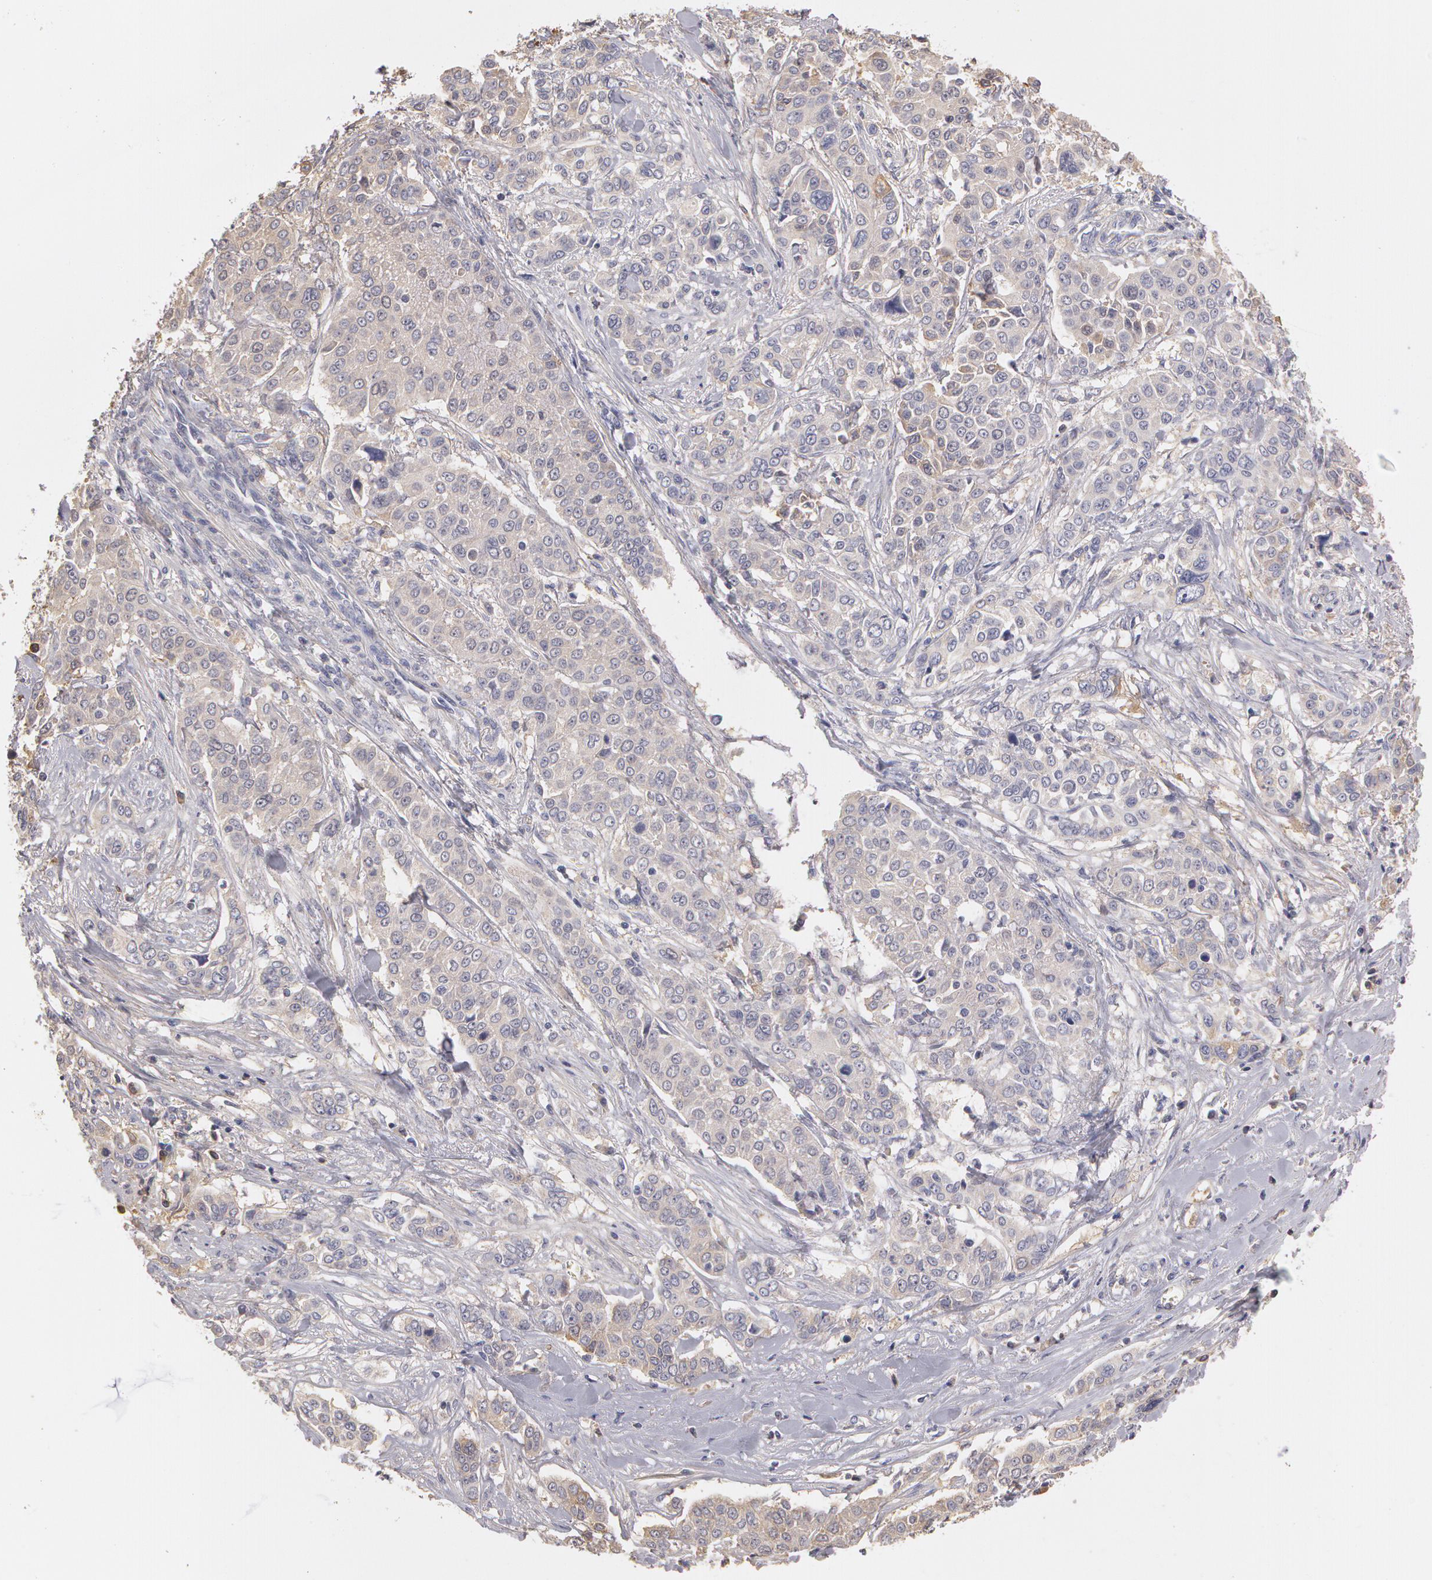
{"staining": {"intensity": "negative", "quantity": "none", "location": "none"}, "tissue": "pancreatic cancer", "cell_type": "Tumor cells", "image_type": "cancer", "snomed": [{"axis": "morphology", "description": "Adenocarcinoma, NOS"}, {"axis": "topography", "description": "Pancreas"}], "caption": "Immunohistochemistry (IHC) of human adenocarcinoma (pancreatic) demonstrates no staining in tumor cells.", "gene": "C1R", "patient": {"sex": "female", "age": 52}}